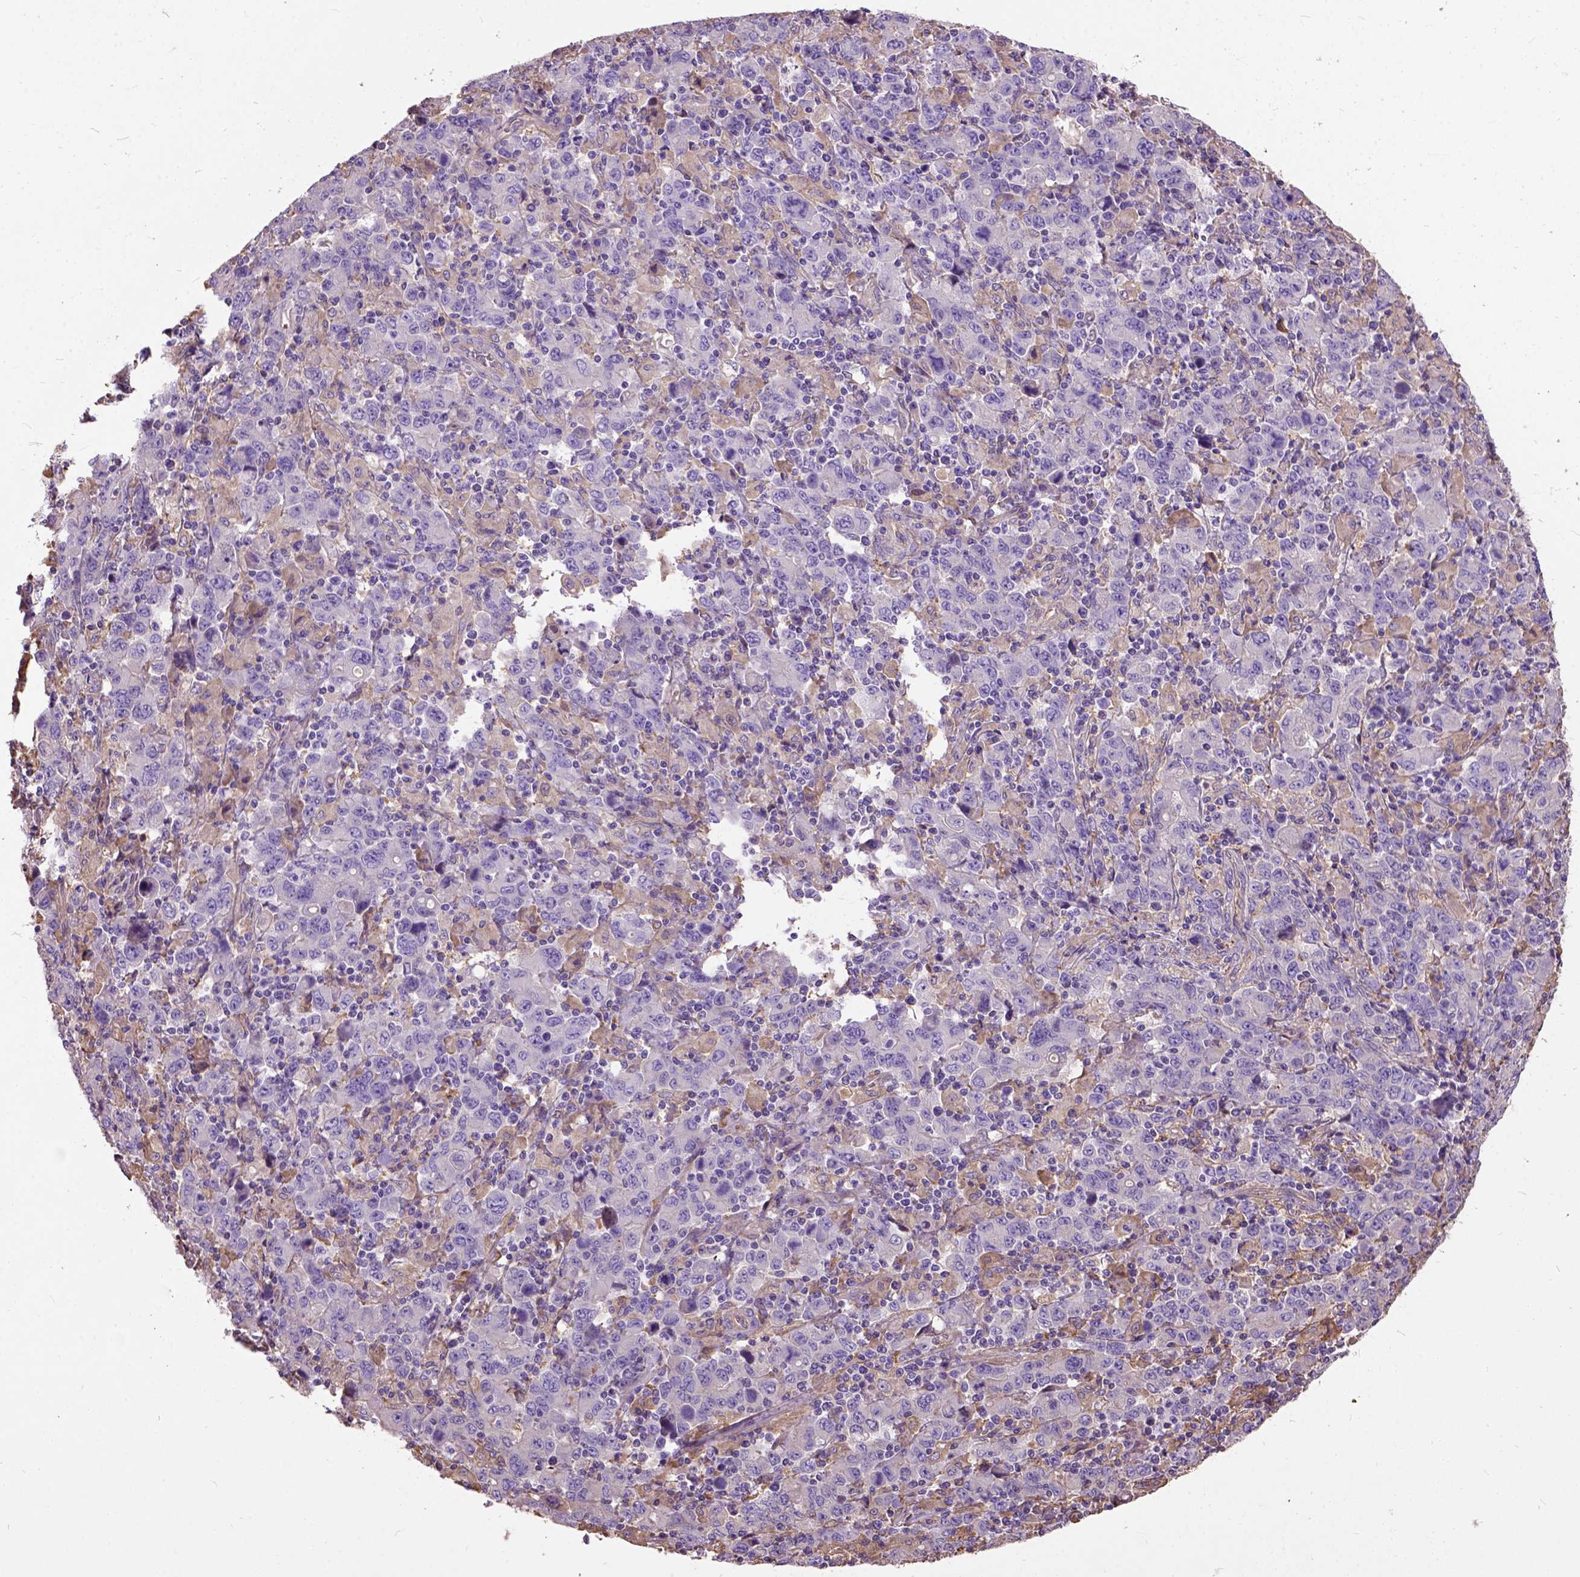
{"staining": {"intensity": "negative", "quantity": "none", "location": "none"}, "tissue": "stomach cancer", "cell_type": "Tumor cells", "image_type": "cancer", "snomed": [{"axis": "morphology", "description": "Adenocarcinoma, NOS"}, {"axis": "topography", "description": "Stomach, upper"}], "caption": "An image of stomach cancer (adenocarcinoma) stained for a protein shows no brown staining in tumor cells. (IHC, brightfield microscopy, high magnification).", "gene": "SEMA4F", "patient": {"sex": "male", "age": 69}}